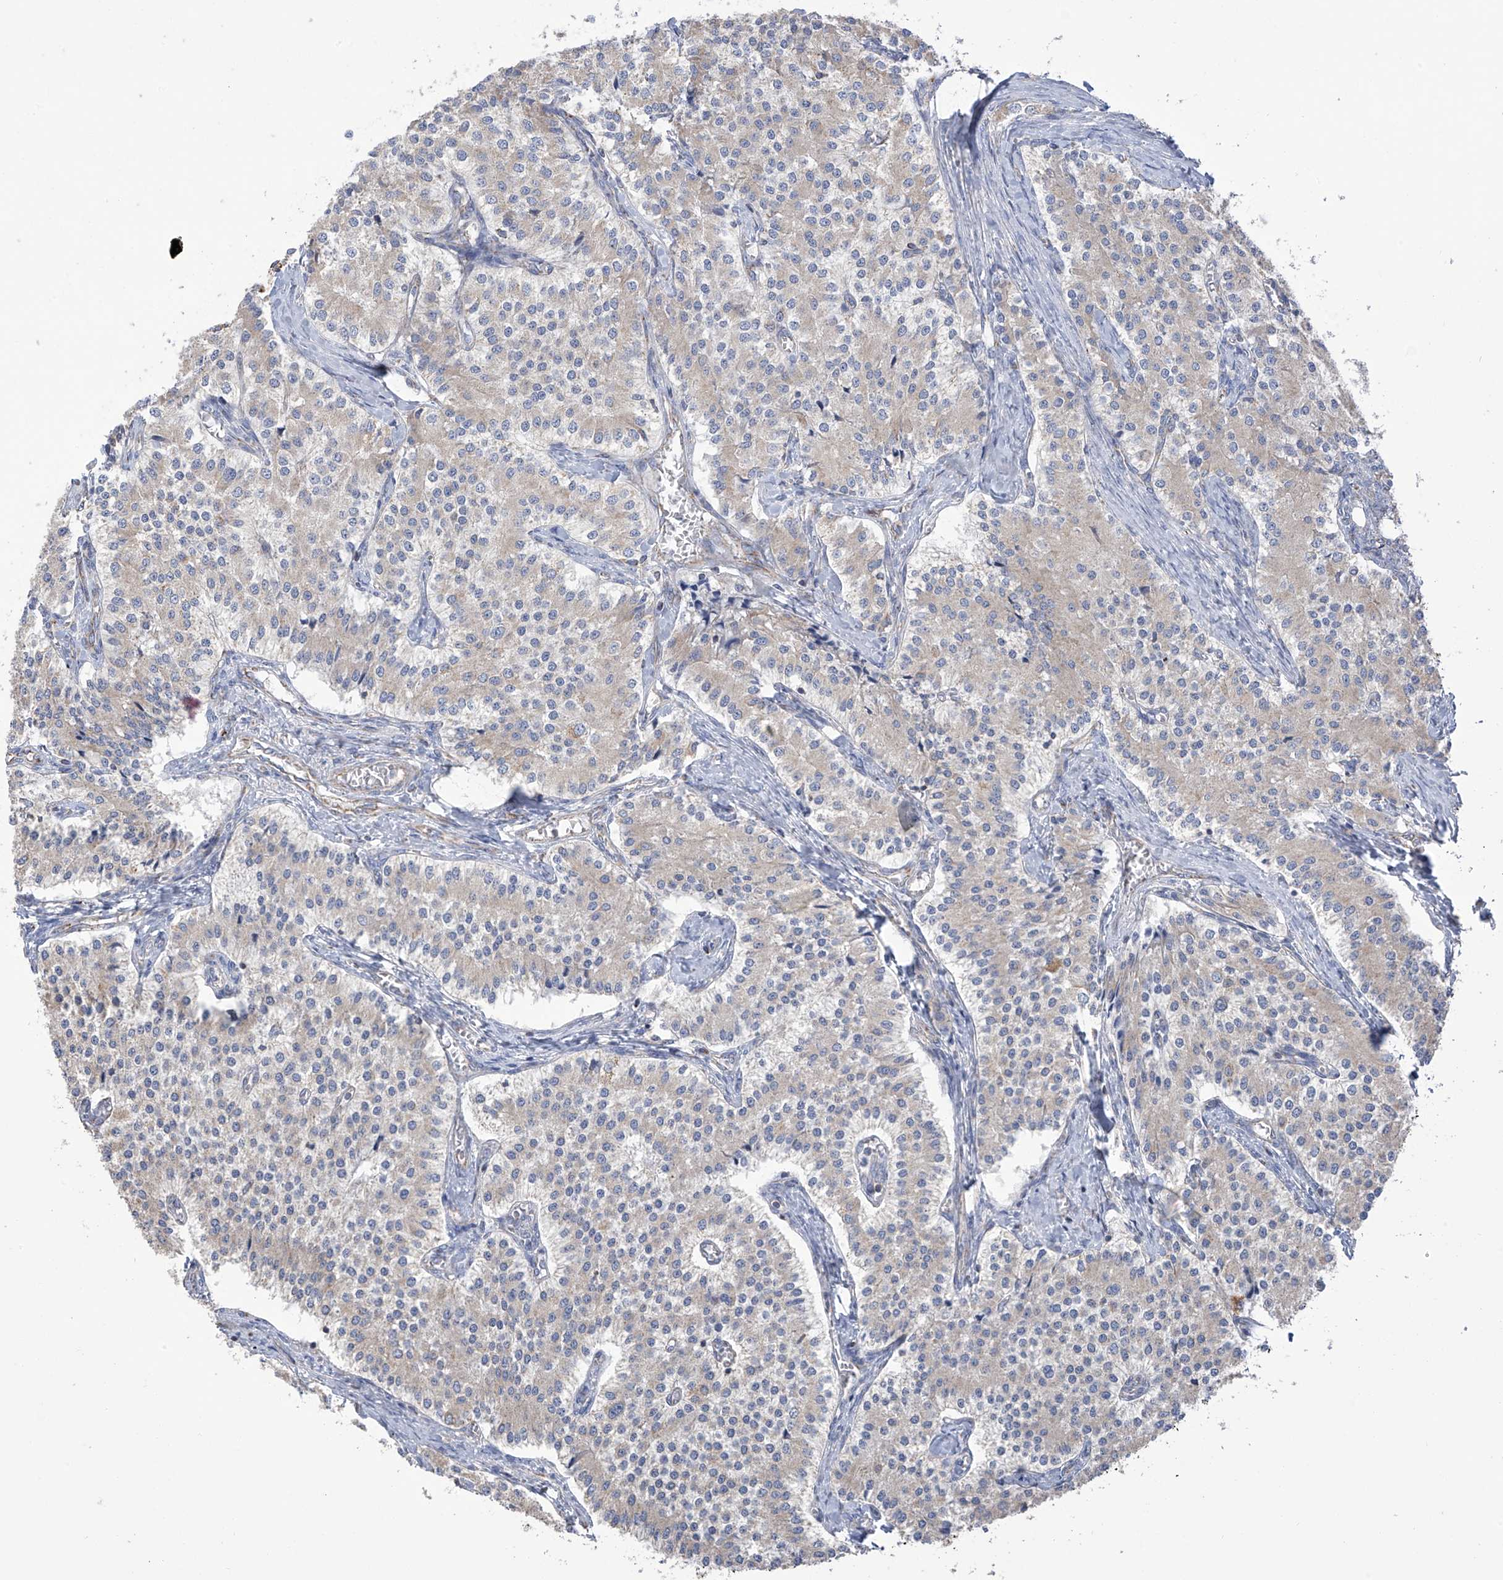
{"staining": {"intensity": "negative", "quantity": "none", "location": "none"}, "tissue": "carcinoid", "cell_type": "Tumor cells", "image_type": "cancer", "snomed": [{"axis": "morphology", "description": "Carcinoid, malignant, NOS"}, {"axis": "topography", "description": "Colon"}], "caption": "Micrograph shows no significant protein expression in tumor cells of carcinoid.", "gene": "PNPT1", "patient": {"sex": "female", "age": 52}}